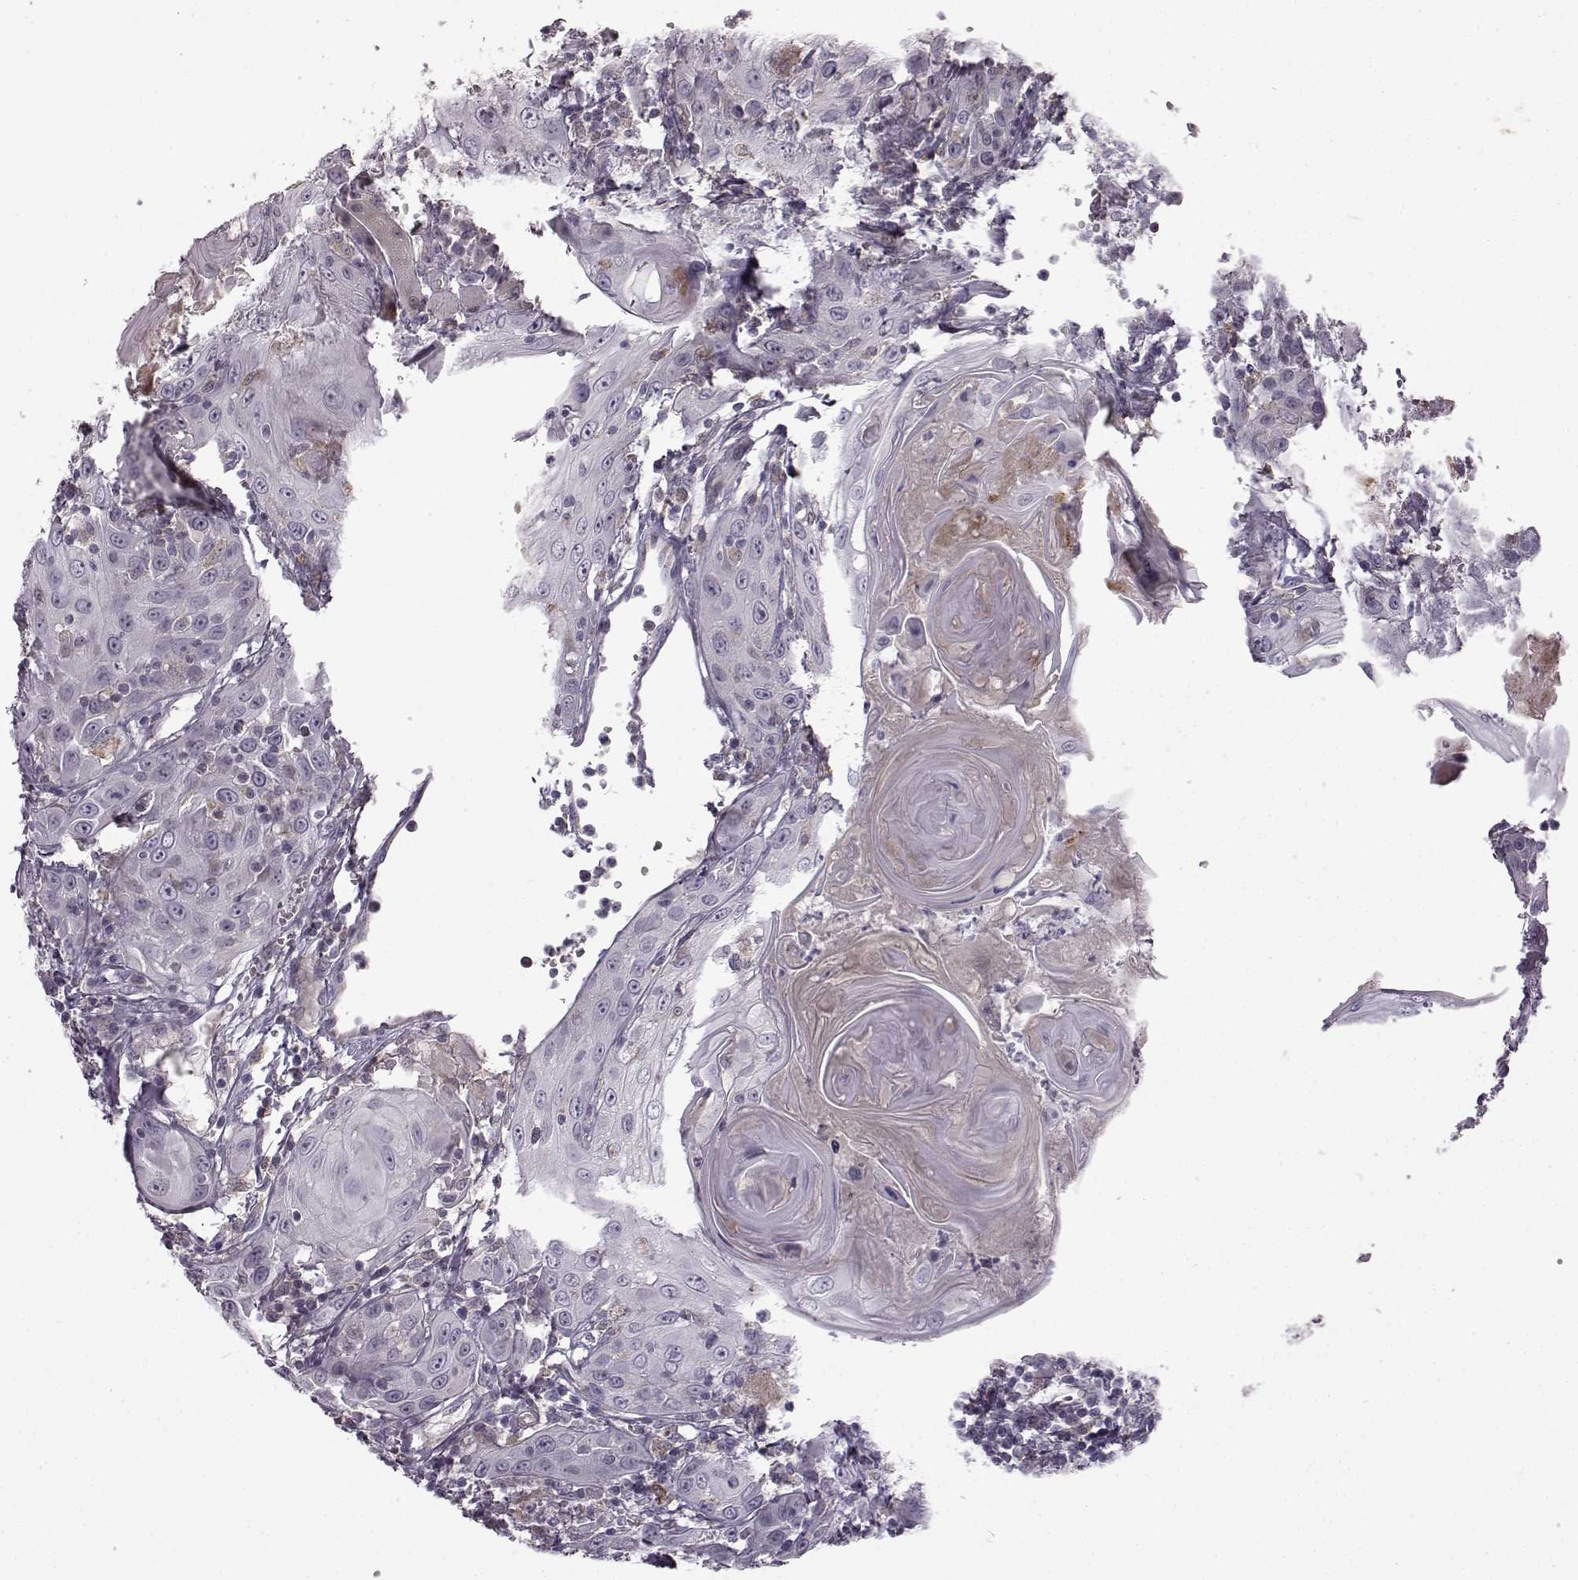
{"staining": {"intensity": "weak", "quantity": "<25%", "location": "cytoplasmic/membranous"}, "tissue": "head and neck cancer", "cell_type": "Tumor cells", "image_type": "cancer", "snomed": [{"axis": "morphology", "description": "Squamous cell carcinoma, NOS"}, {"axis": "topography", "description": "Head-Neck"}], "caption": "High power microscopy histopathology image of an IHC photomicrograph of head and neck cancer, revealing no significant expression in tumor cells.", "gene": "B3GNT6", "patient": {"sex": "female", "age": 80}}